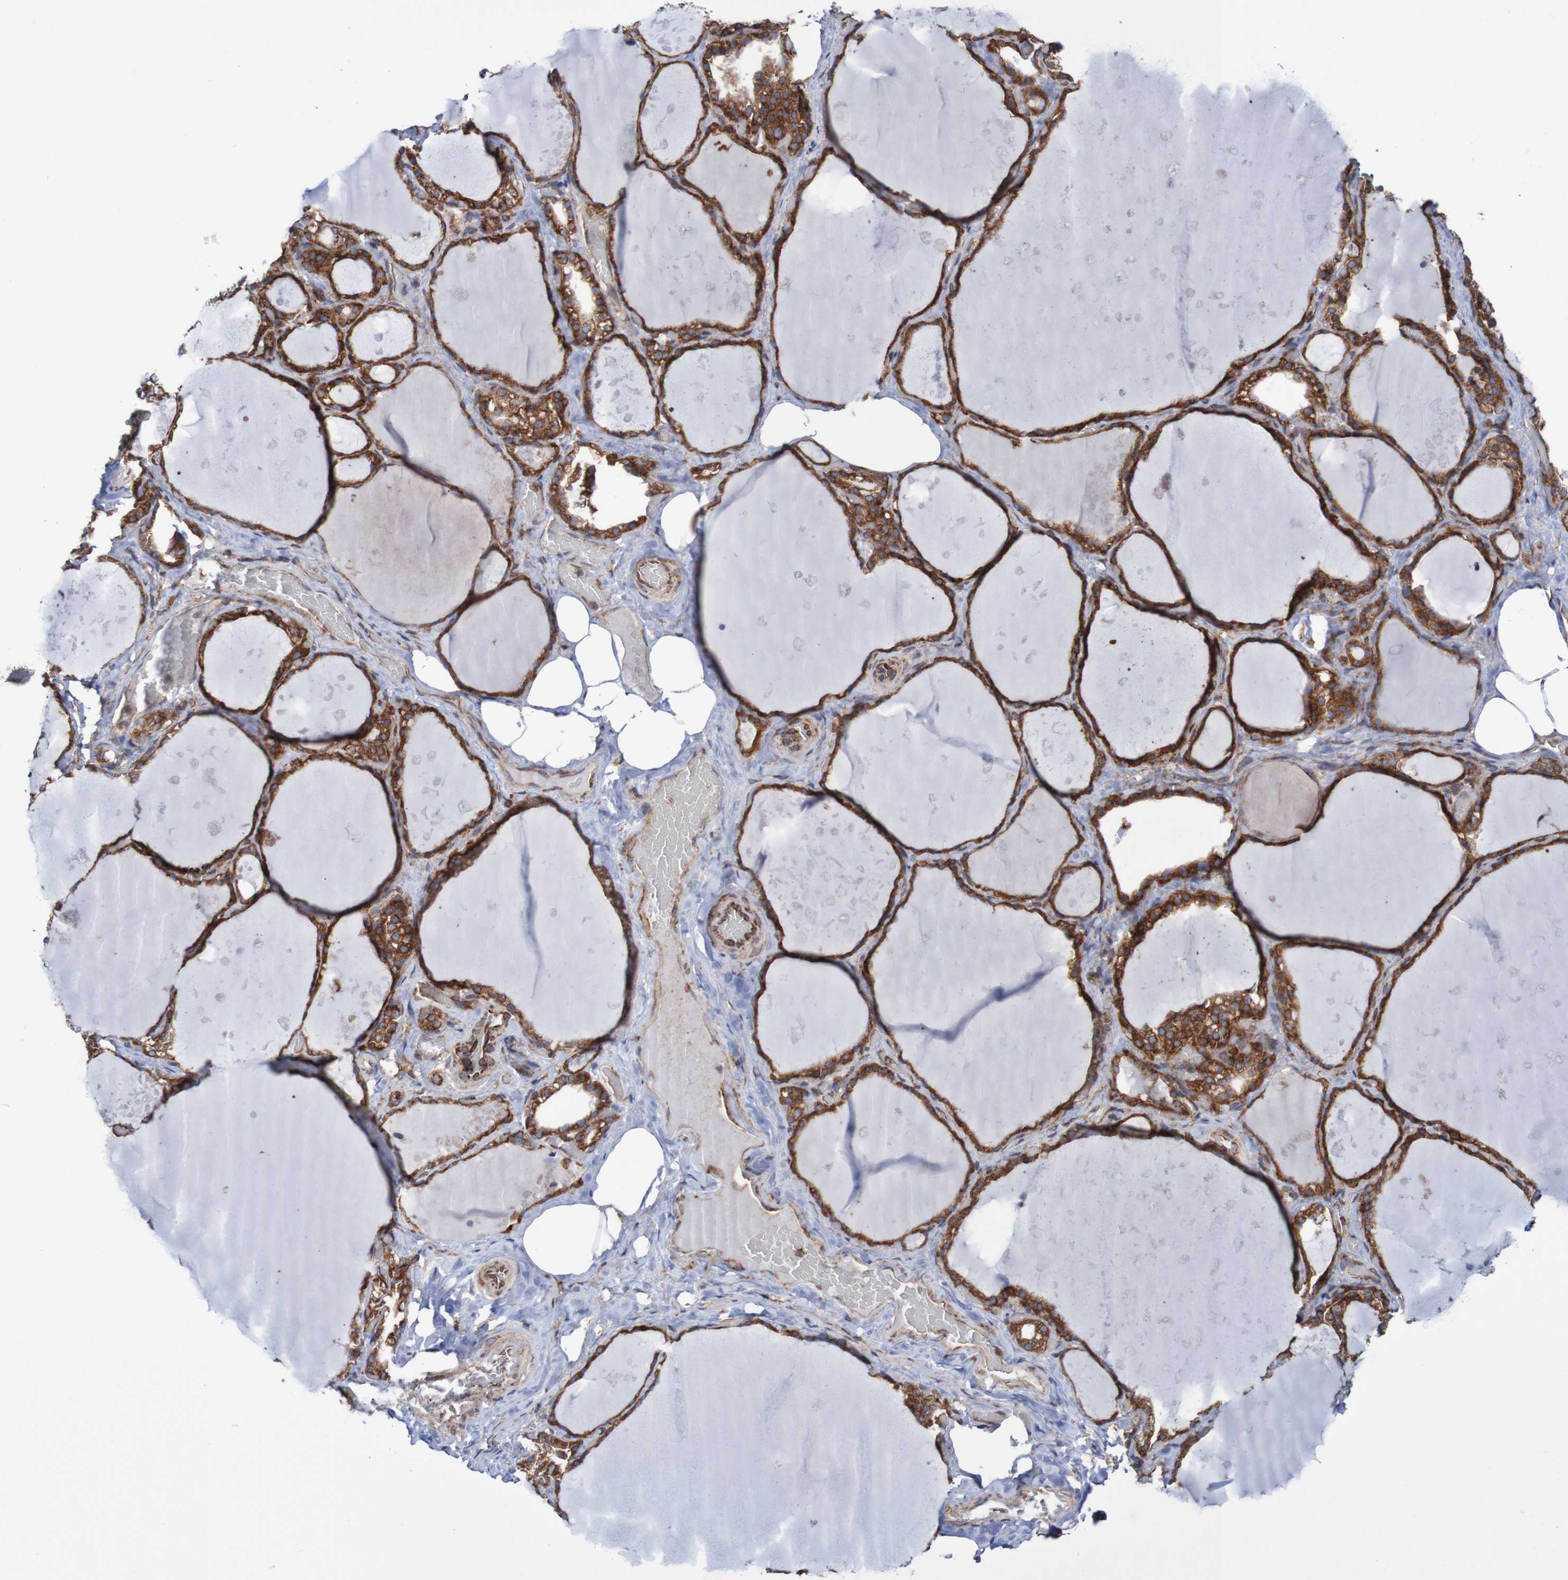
{"staining": {"intensity": "strong", "quantity": ">75%", "location": "cytoplasmic/membranous"}, "tissue": "thyroid gland", "cell_type": "Glandular cells", "image_type": "normal", "snomed": [{"axis": "morphology", "description": "Normal tissue, NOS"}, {"axis": "topography", "description": "Thyroid gland"}], "caption": "High-power microscopy captured an immunohistochemistry (IHC) histopathology image of benign thyroid gland, revealing strong cytoplasmic/membranous expression in approximately >75% of glandular cells. Nuclei are stained in blue.", "gene": "FXR2", "patient": {"sex": "male", "age": 61}}